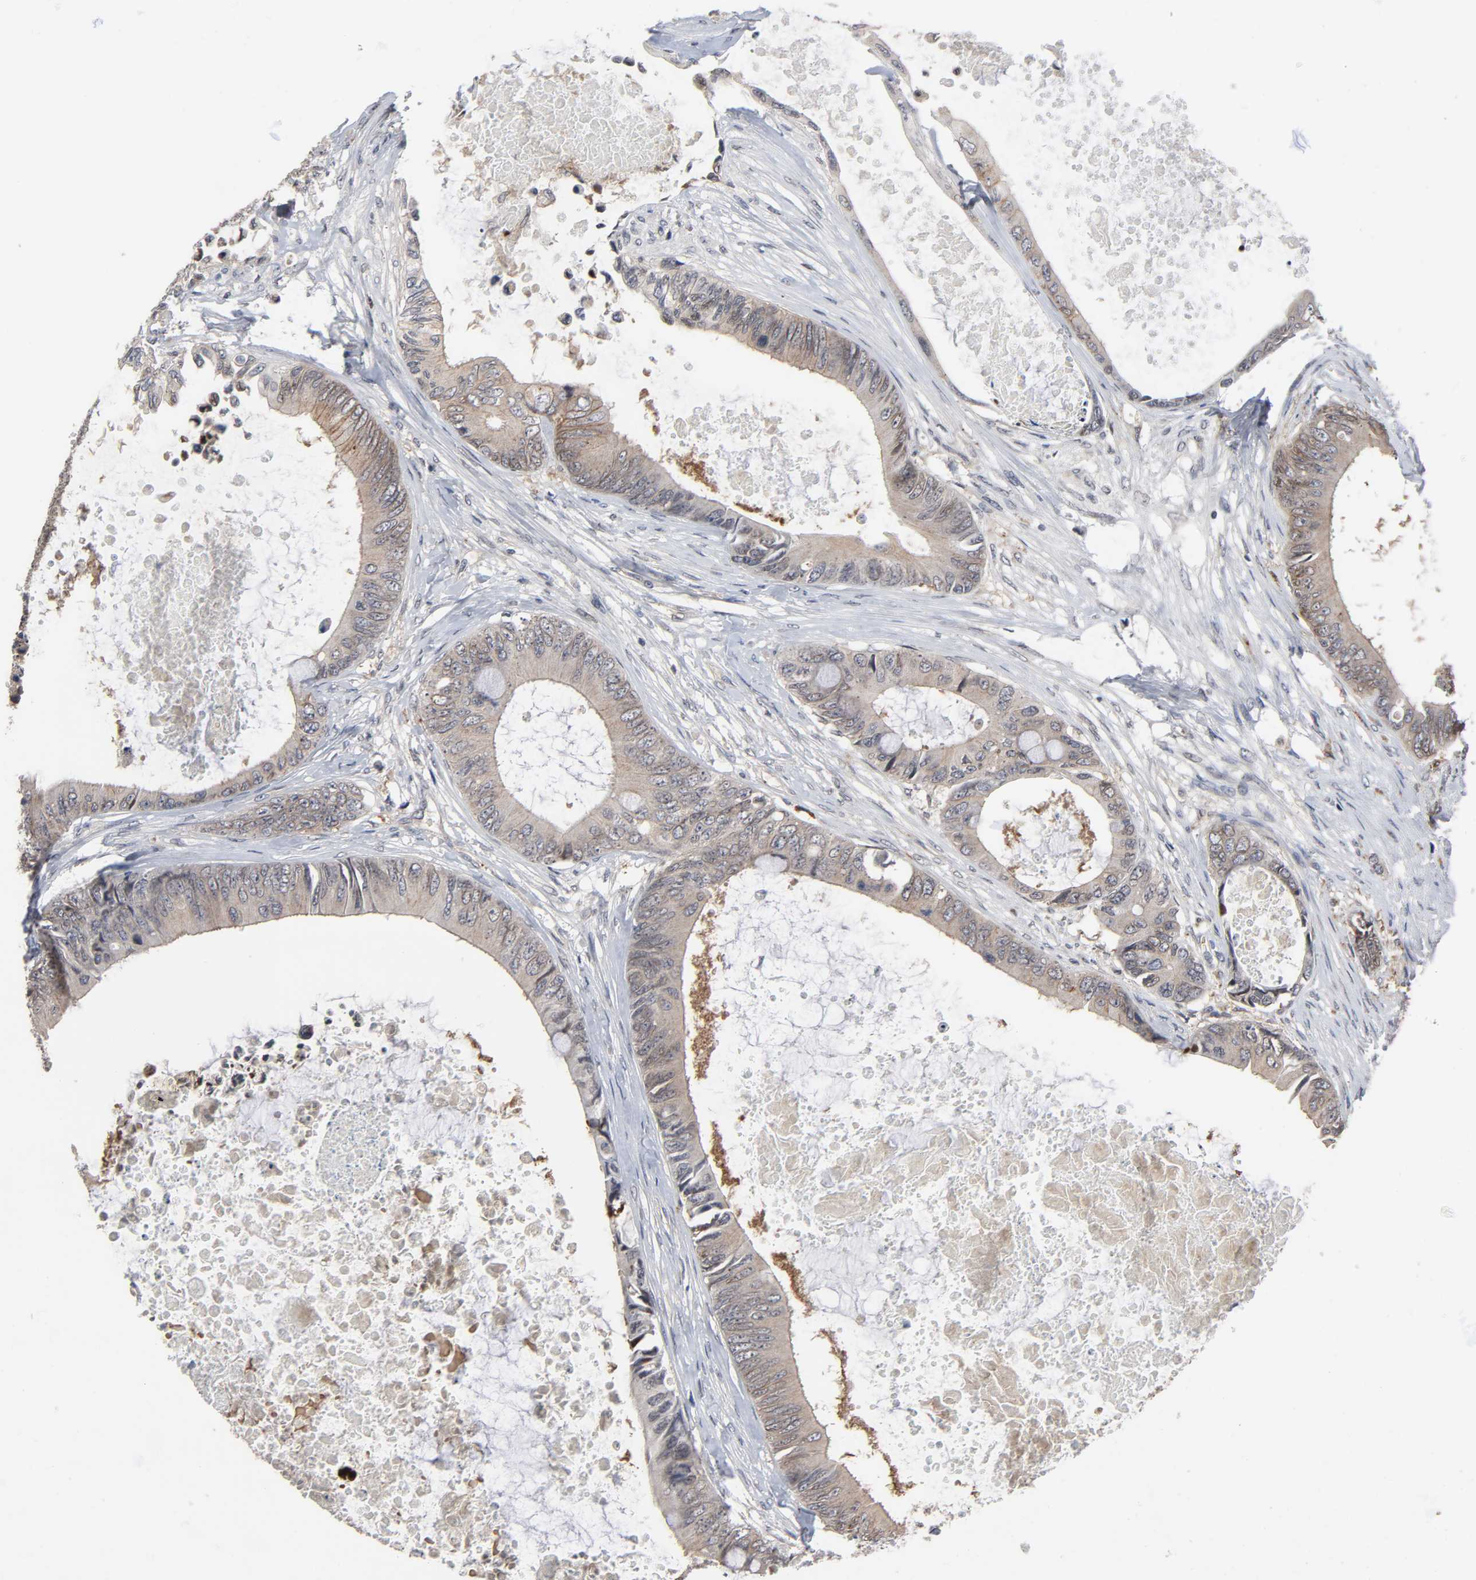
{"staining": {"intensity": "weak", "quantity": ">75%", "location": "cytoplasmic/membranous"}, "tissue": "colorectal cancer", "cell_type": "Tumor cells", "image_type": "cancer", "snomed": [{"axis": "morphology", "description": "Normal tissue, NOS"}, {"axis": "morphology", "description": "Adenocarcinoma, NOS"}, {"axis": "topography", "description": "Rectum"}, {"axis": "topography", "description": "Peripheral nerve tissue"}], "caption": "Human colorectal adenocarcinoma stained for a protein (brown) reveals weak cytoplasmic/membranous positive staining in approximately >75% of tumor cells.", "gene": "CCDC175", "patient": {"sex": "female", "age": 77}}